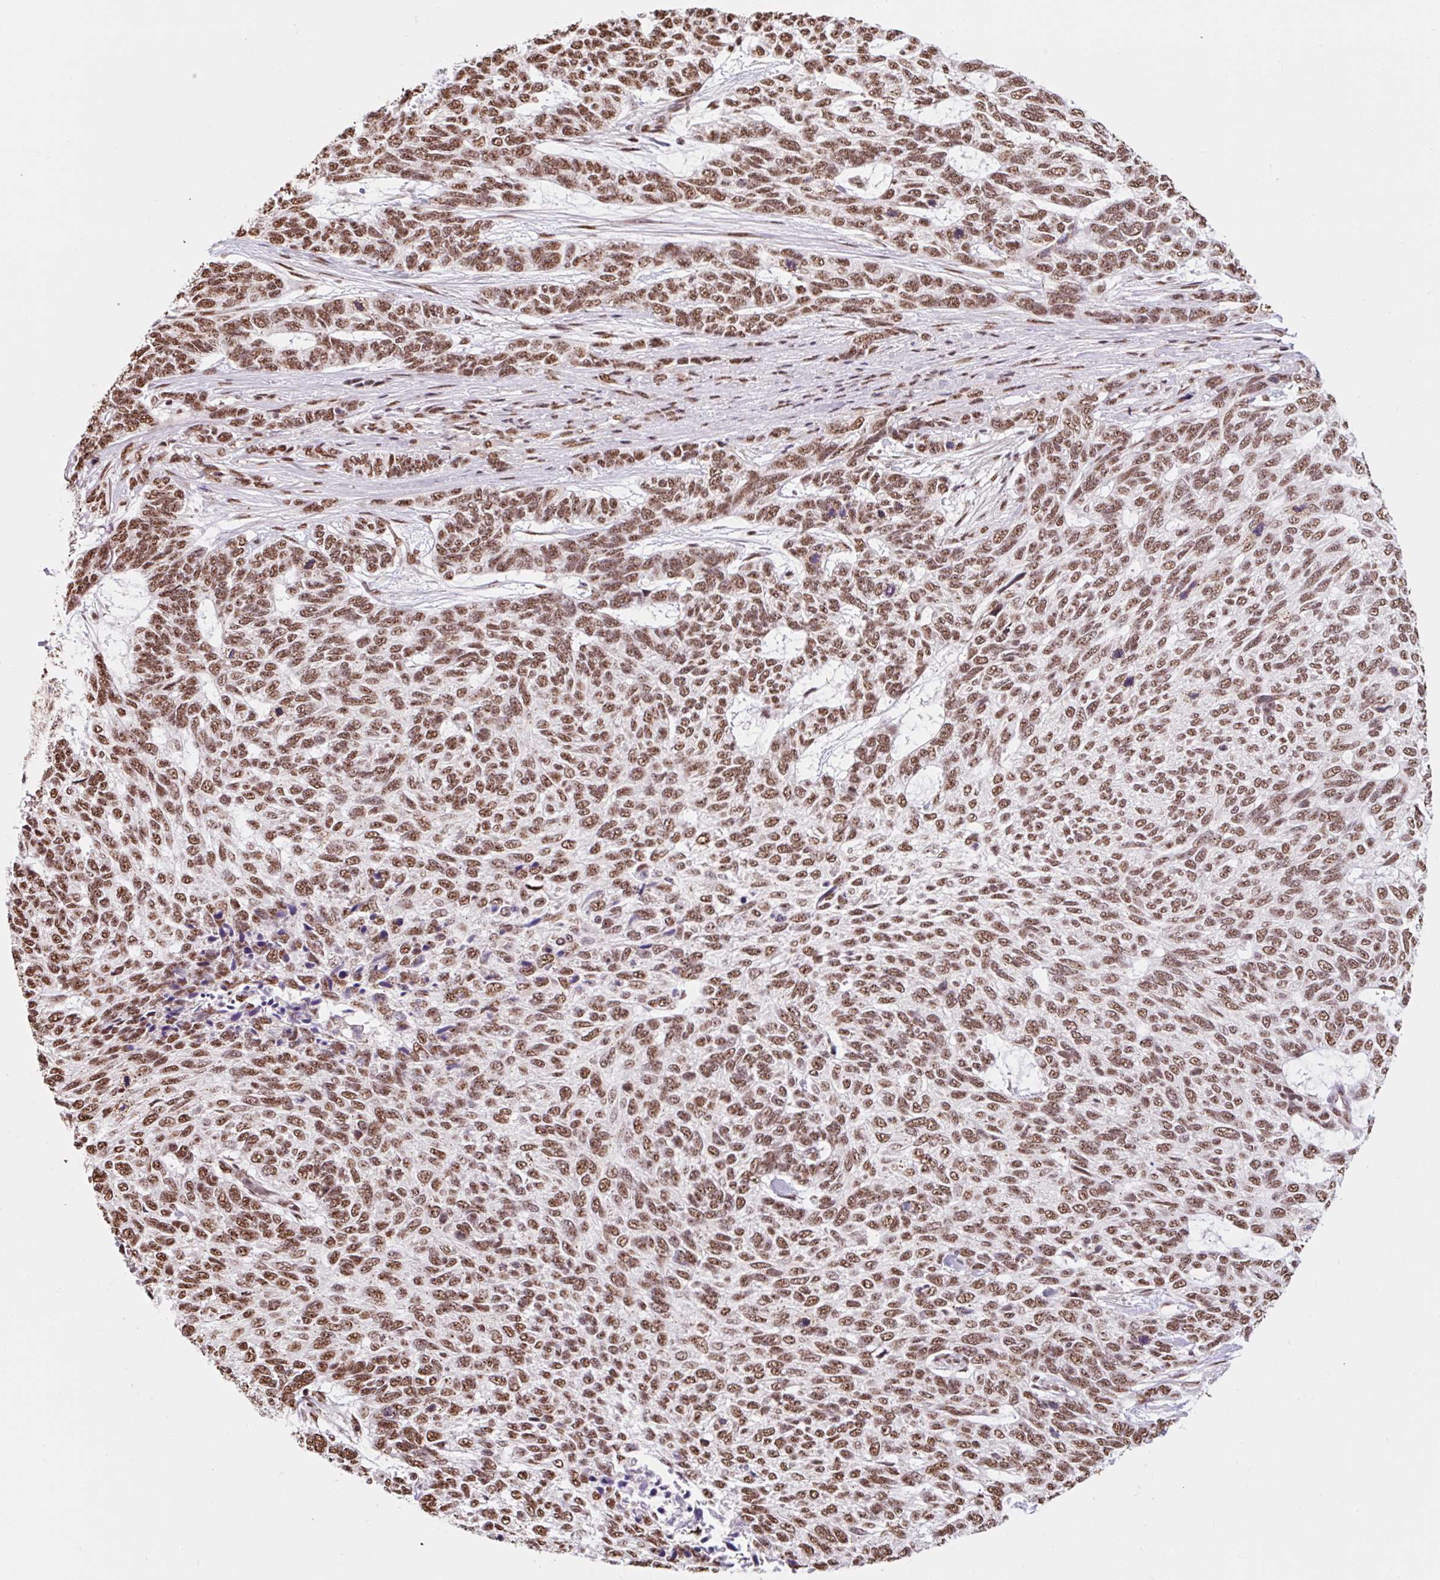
{"staining": {"intensity": "moderate", "quantity": ">75%", "location": "nuclear"}, "tissue": "skin cancer", "cell_type": "Tumor cells", "image_type": "cancer", "snomed": [{"axis": "morphology", "description": "Basal cell carcinoma"}, {"axis": "topography", "description": "Skin"}], "caption": "This micrograph exhibits basal cell carcinoma (skin) stained with immunohistochemistry (IHC) to label a protein in brown. The nuclear of tumor cells show moderate positivity for the protein. Nuclei are counter-stained blue.", "gene": "BICRA", "patient": {"sex": "female", "age": 65}}